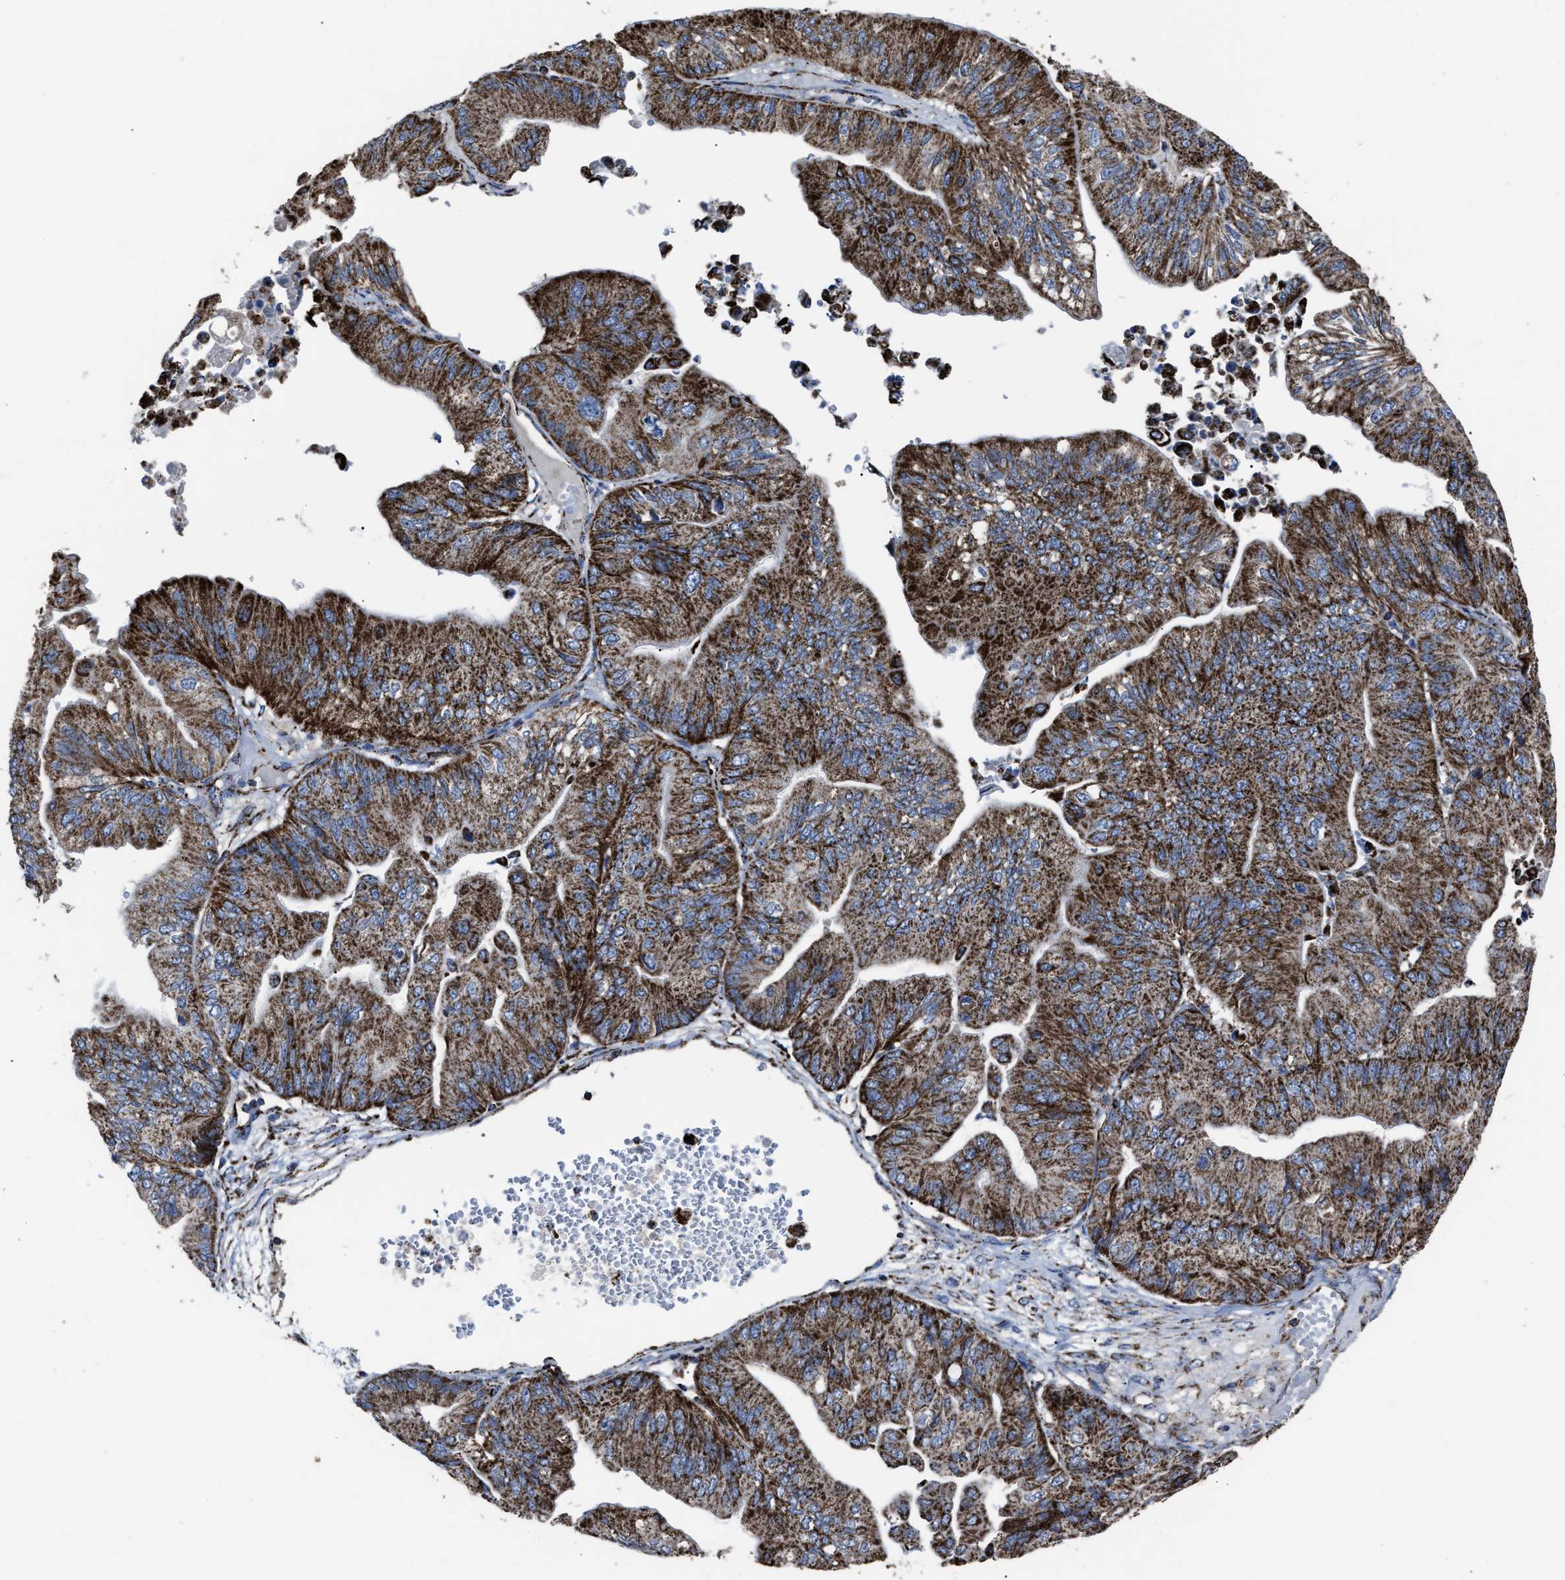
{"staining": {"intensity": "strong", "quantity": ">75%", "location": "cytoplasmic/membranous"}, "tissue": "ovarian cancer", "cell_type": "Tumor cells", "image_type": "cancer", "snomed": [{"axis": "morphology", "description": "Cystadenocarcinoma, mucinous, NOS"}, {"axis": "topography", "description": "Ovary"}], "caption": "Strong cytoplasmic/membranous positivity is present in approximately >75% of tumor cells in ovarian cancer (mucinous cystadenocarcinoma).", "gene": "NDUFV3", "patient": {"sex": "female", "age": 61}}